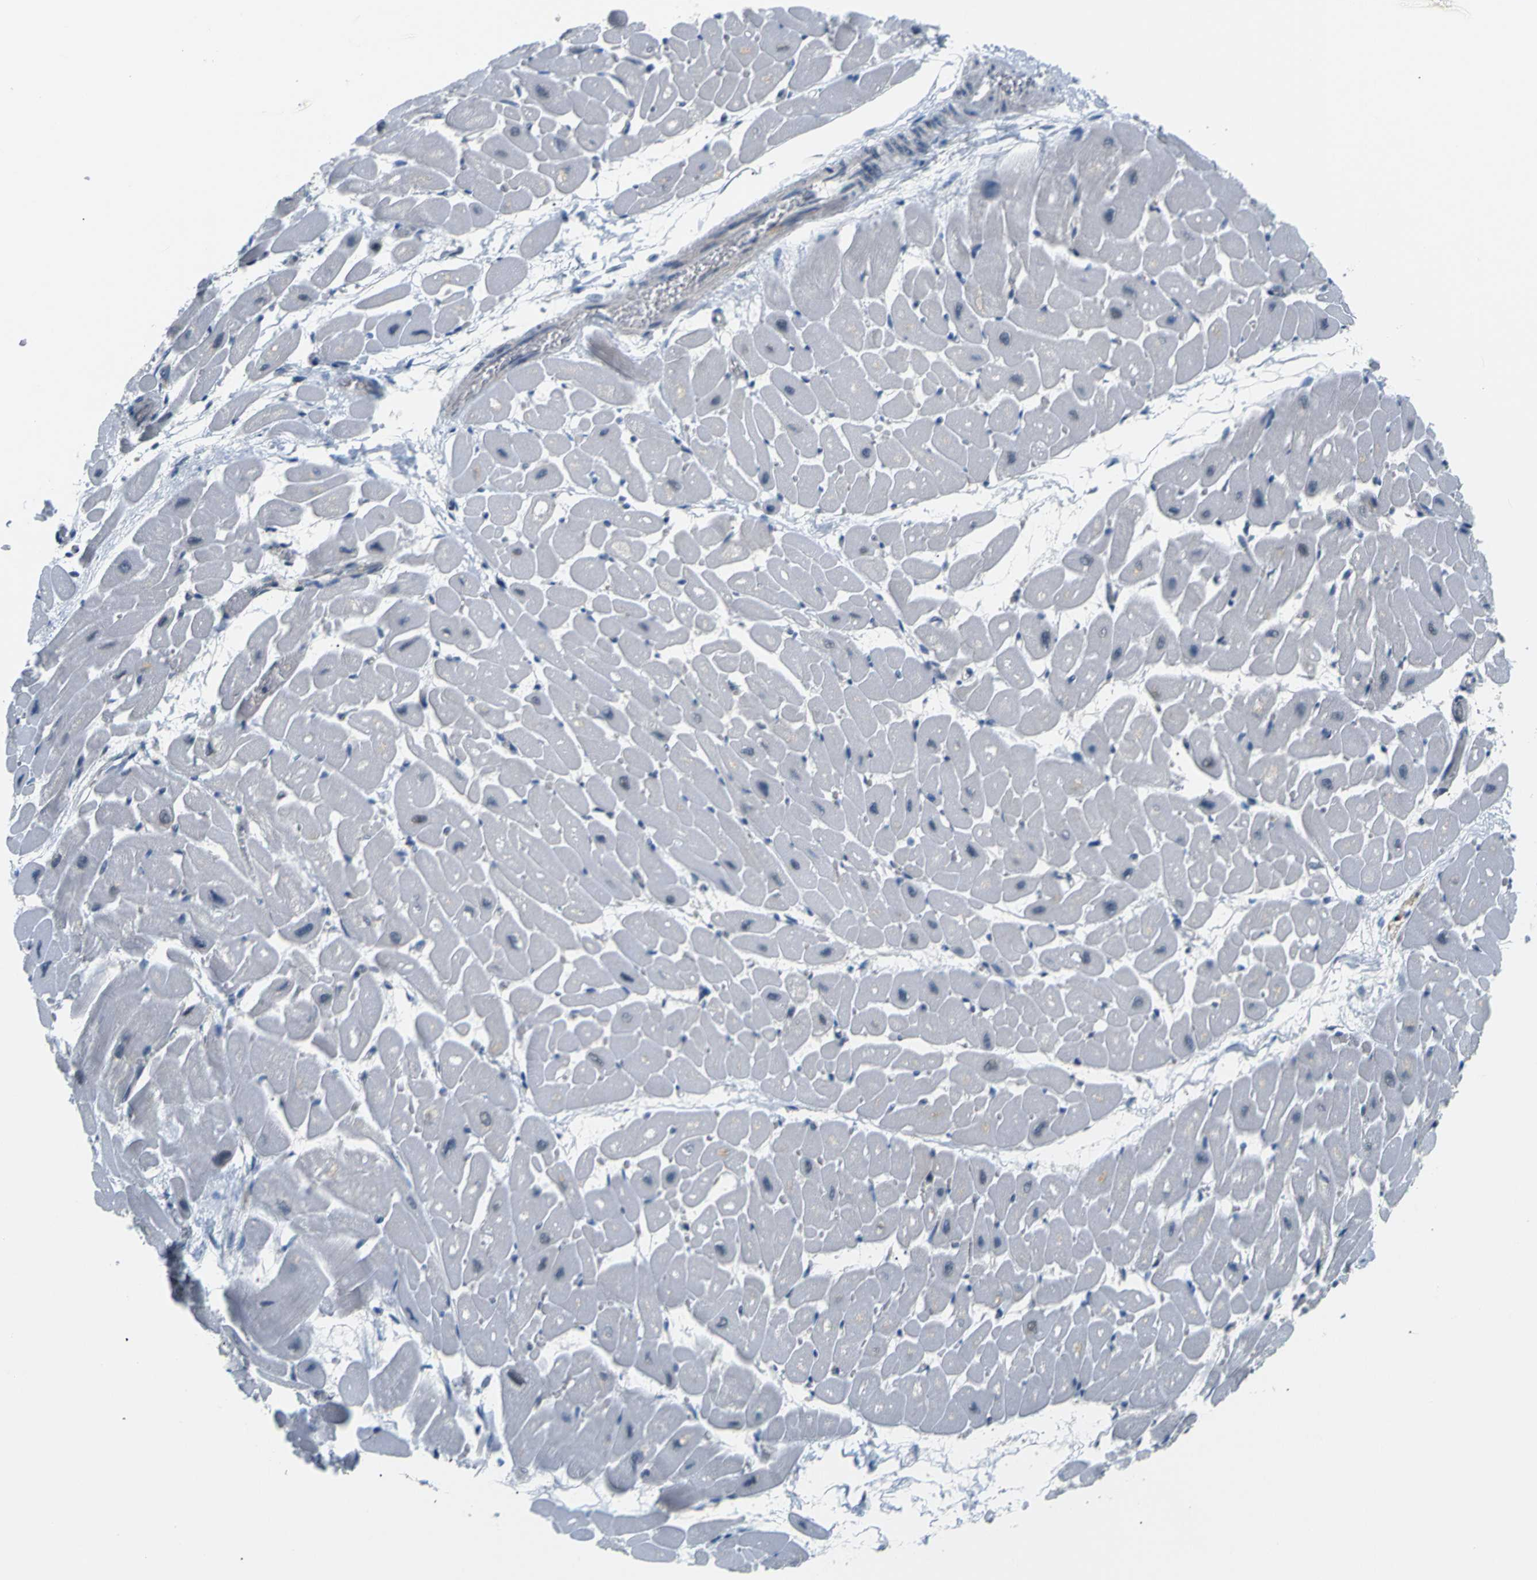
{"staining": {"intensity": "weak", "quantity": "<25%", "location": "cytoplasmic/membranous"}, "tissue": "heart muscle", "cell_type": "Cardiomyocytes", "image_type": "normal", "snomed": [{"axis": "morphology", "description": "Normal tissue, NOS"}, {"axis": "topography", "description": "Heart"}], "caption": "Heart muscle stained for a protein using immunohistochemistry (IHC) exhibits no staining cardiomyocytes.", "gene": "SKP1", "patient": {"sex": "male", "age": 45}}